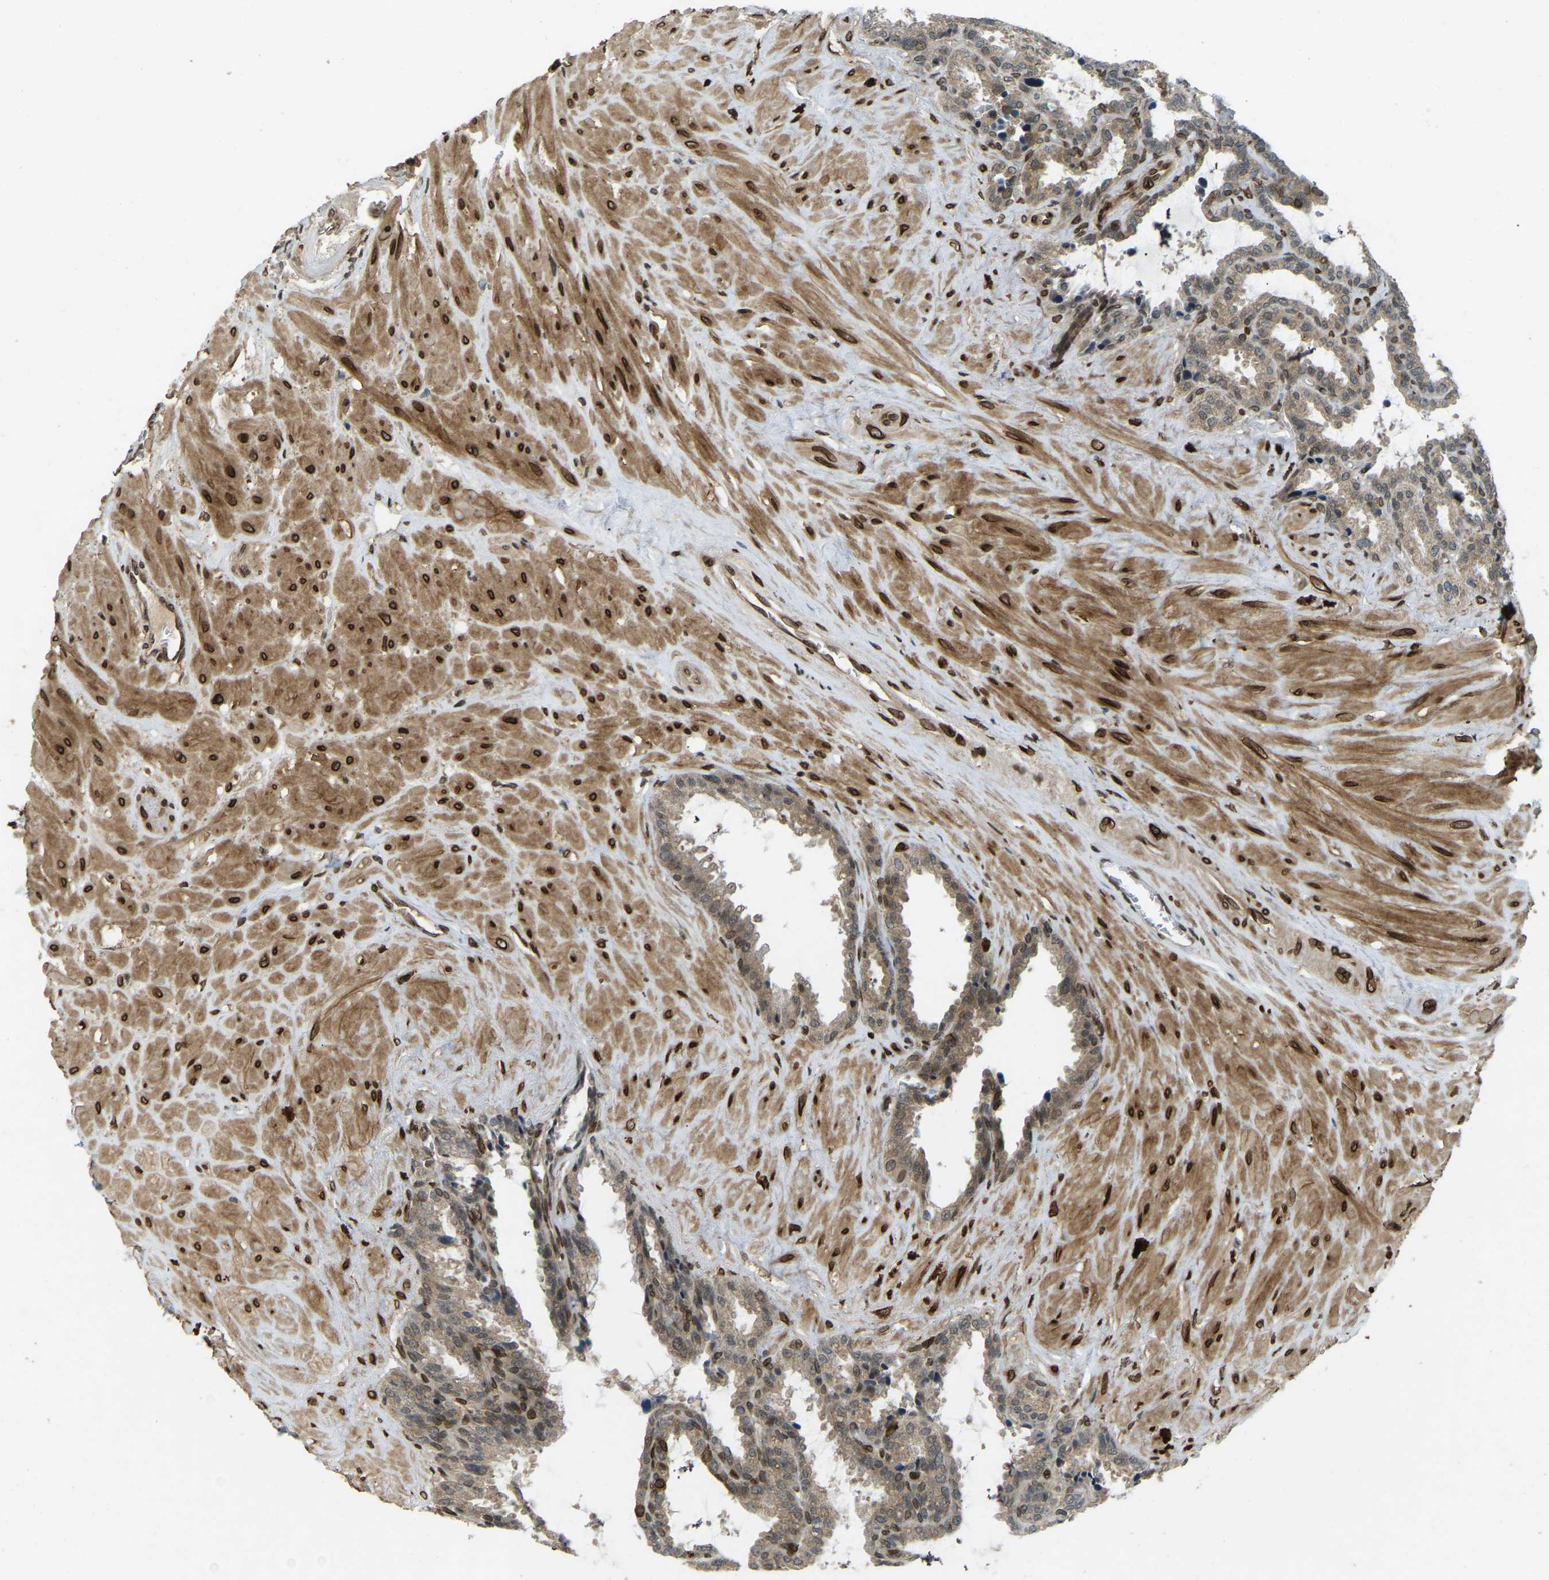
{"staining": {"intensity": "weak", "quantity": ">75%", "location": "cytoplasmic/membranous"}, "tissue": "seminal vesicle", "cell_type": "Glandular cells", "image_type": "normal", "snomed": [{"axis": "morphology", "description": "Normal tissue, NOS"}, {"axis": "topography", "description": "Seminal veicle"}], "caption": "Protein expression analysis of normal human seminal vesicle reveals weak cytoplasmic/membranous expression in approximately >75% of glandular cells.", "gene": "SYNE1", "patient": {"sex": "male", "age": 46}}